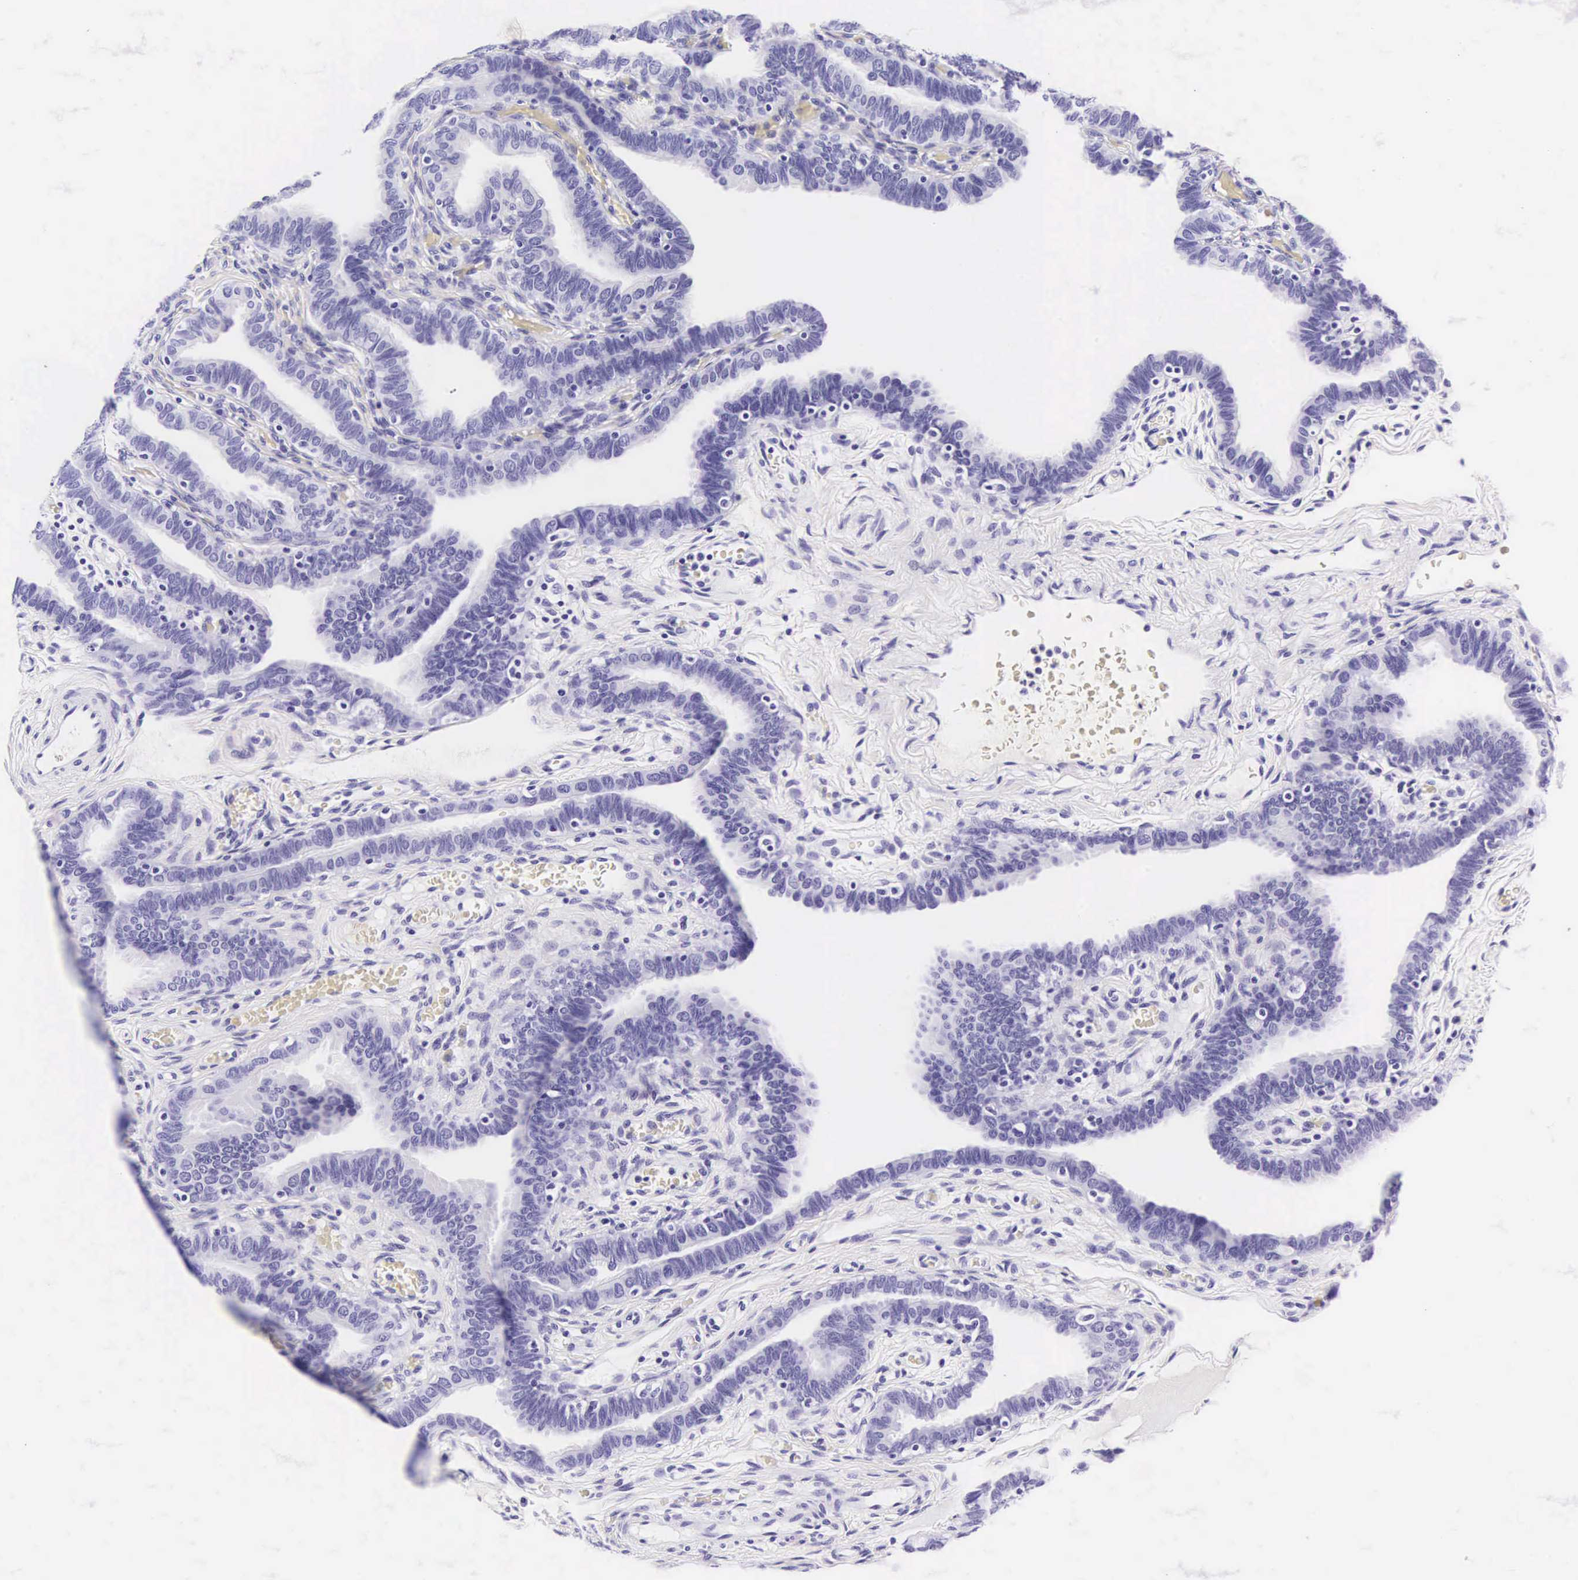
{"staining": {"intensity": "negative", "quantity": "none", "location": "none"}, "tissue": "fallopian tube", "cell_type": "Glandular cells", "image_type": "normal", "snomed": [{"axis": "morphology", "description": "Normal tissue, NOS"}, {"axis": "topography", "description": "Vagina"}, {"axis": "topography", "description": "Fallopian tube"}], "caption": "IHC photomicrograph of unremarkable fallopian tube: human fallopian tube stained with DAB (3,3'-diaminobenzidine) demonstrates no significant protein staining in glandular cells.", "gene": "CD1A", "patient": {"sex": "female", "age": 38}}